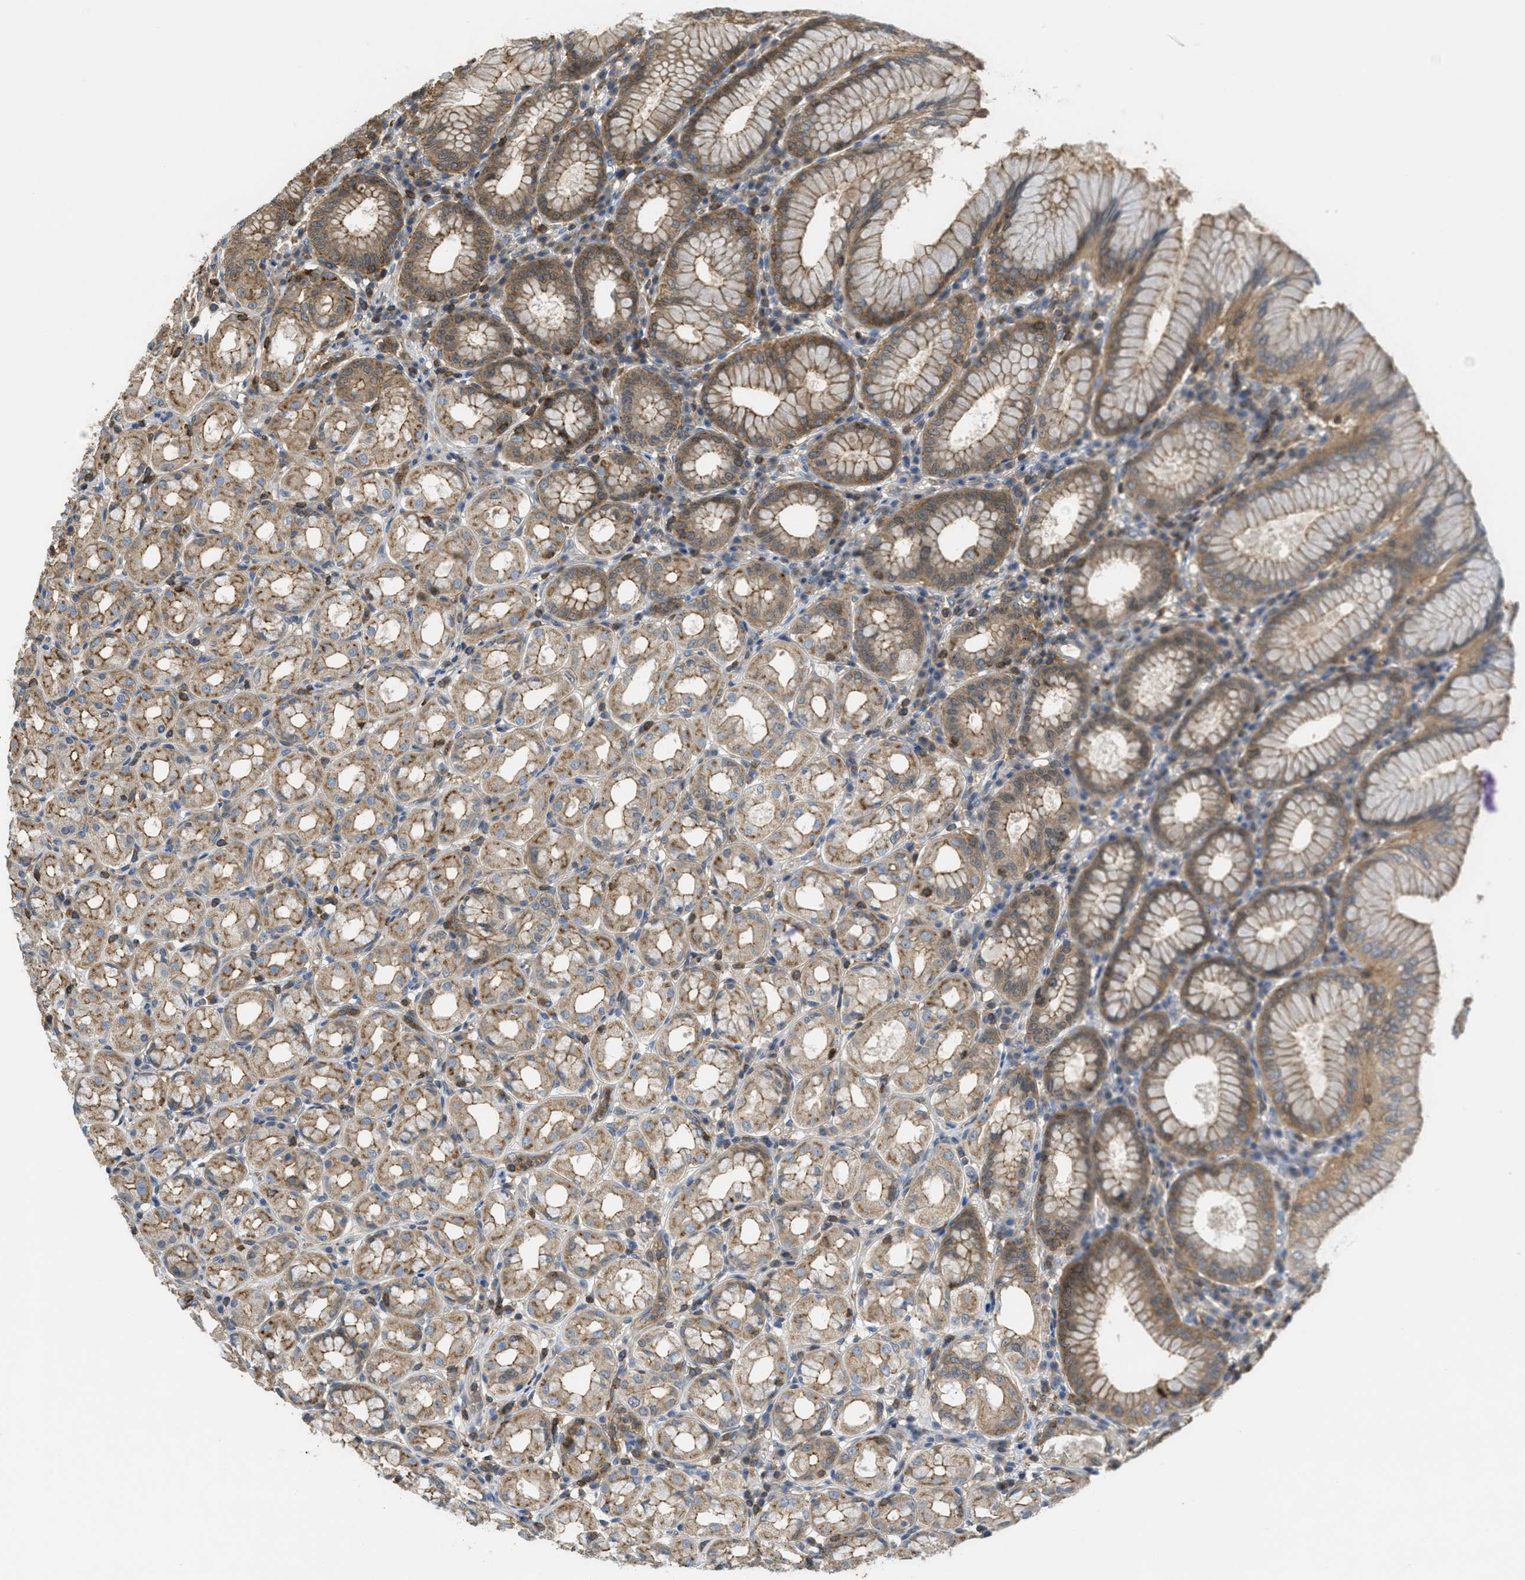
{"staining": {"intensity": "moderate", "quantity": ">75%", "location": "cytoplasmic/membranous"}, "tissue": "stomach", "cell_type": "Glandular cells", "image_type": "normal", "snomed": [{"axis": "morphology", "description": "Normal tissue, NOS"}, {"axis": "topography", "description": "Stomach"}, {"axis": "topography", "description": "Stomach, lower"}], "caption": "High-magnification brightfield microscopy of normal stomach stained with DAB (3,3'-diaminobenzidine) (brown) and counterstained with hematoxylin (blue). glandular cells exhibit moderate cytoplasmic/membranous expression is seen in about>75% of cells.", "gene": "GRIK2", "patient": {"sex": "female", "age": 56}}